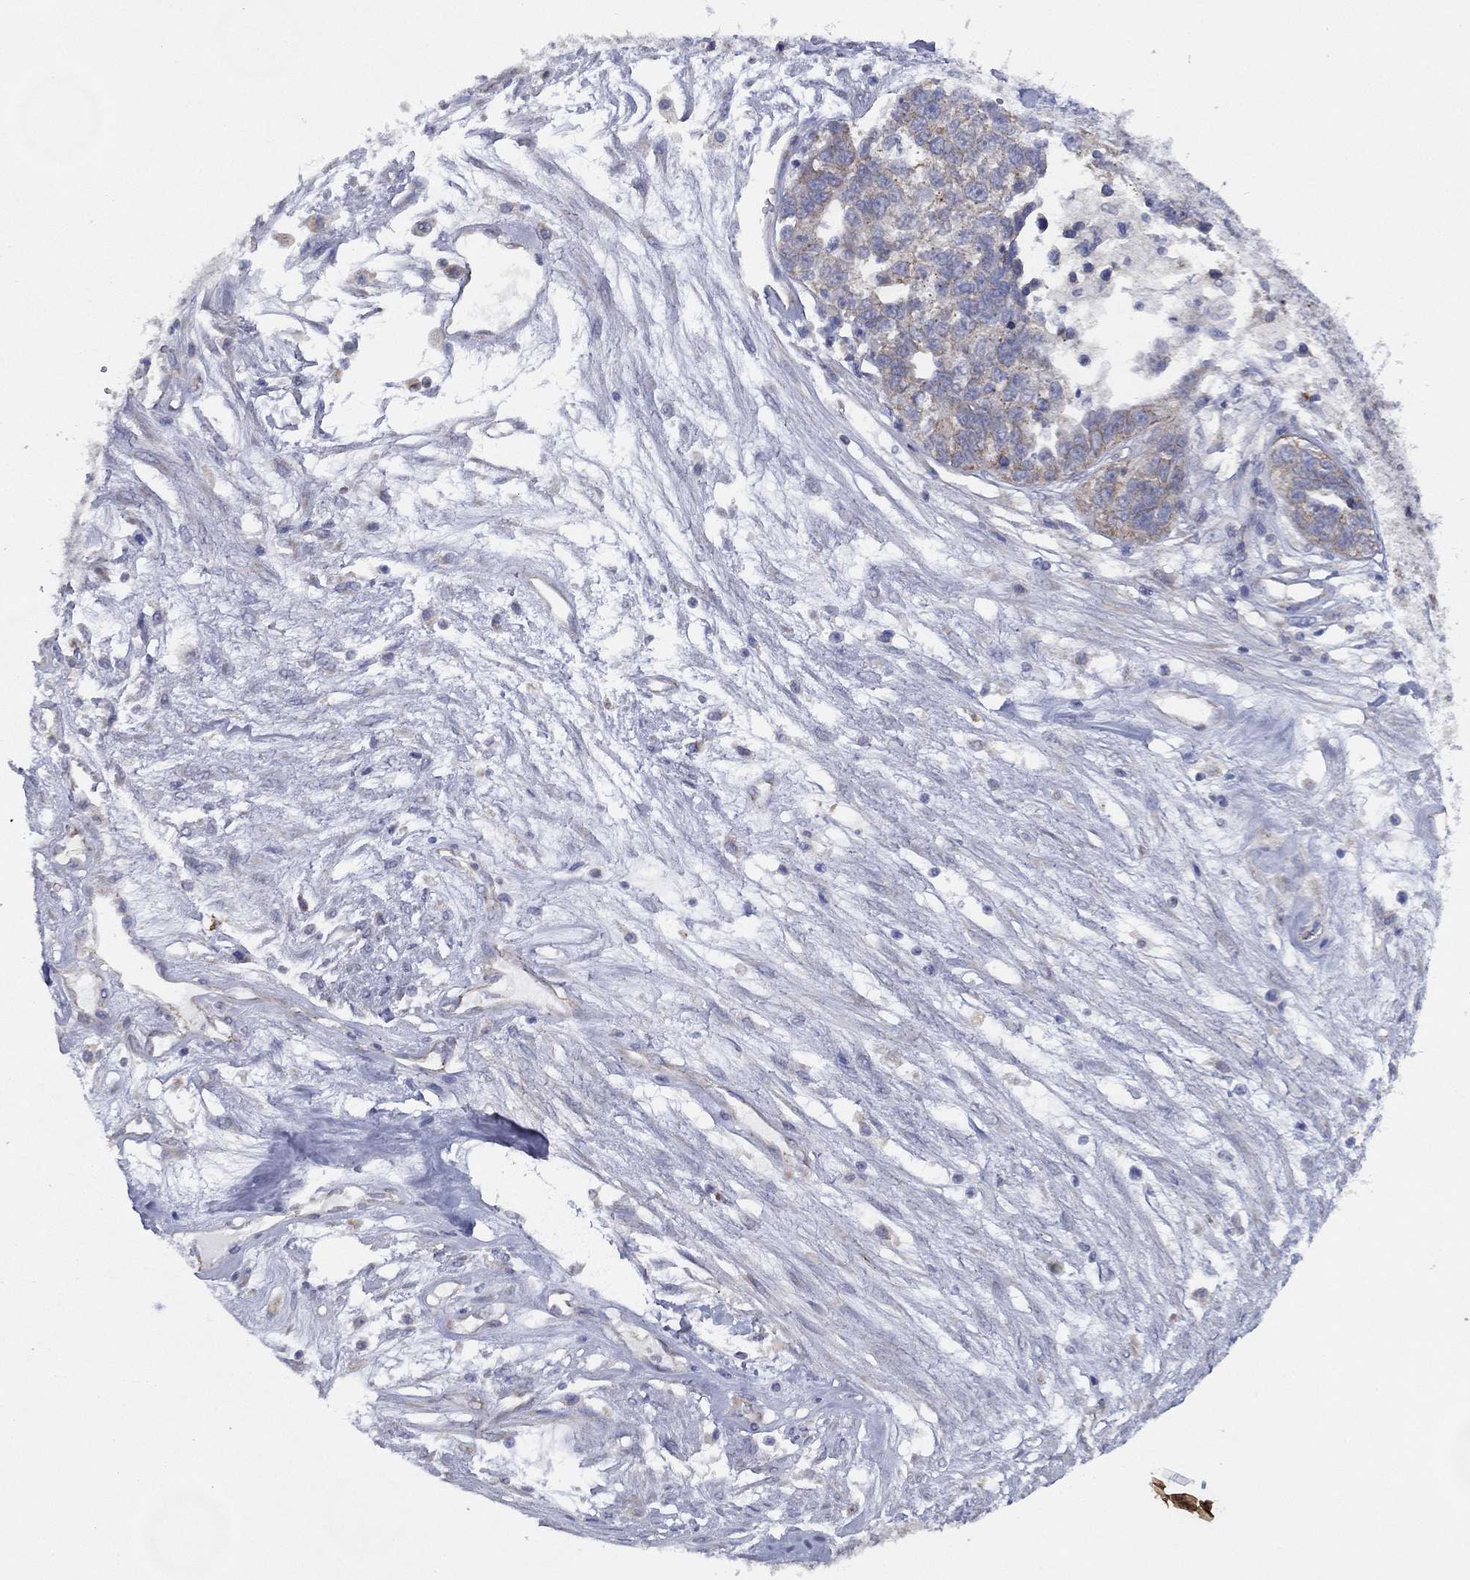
{"staining": {"intensity": "weak", "quantity": "<25%", "location": "cytoplasmic/membranous"}, "tissue": "ovarian cancer", "cell_type": "Tumor cells", "image_type": "cancer", "snomed": [{"axis": "morphology", "description": "Cystadenocarcinoma, serous, NOS"}, {"axis": "topography", "description": "Ovary"}], "caption": "This is an IHC micrograph of ovarian cancer. There is no positivity in tumor cells.", "gene": "ZNF223", "patient": {"sex": "female", "age": 87}}